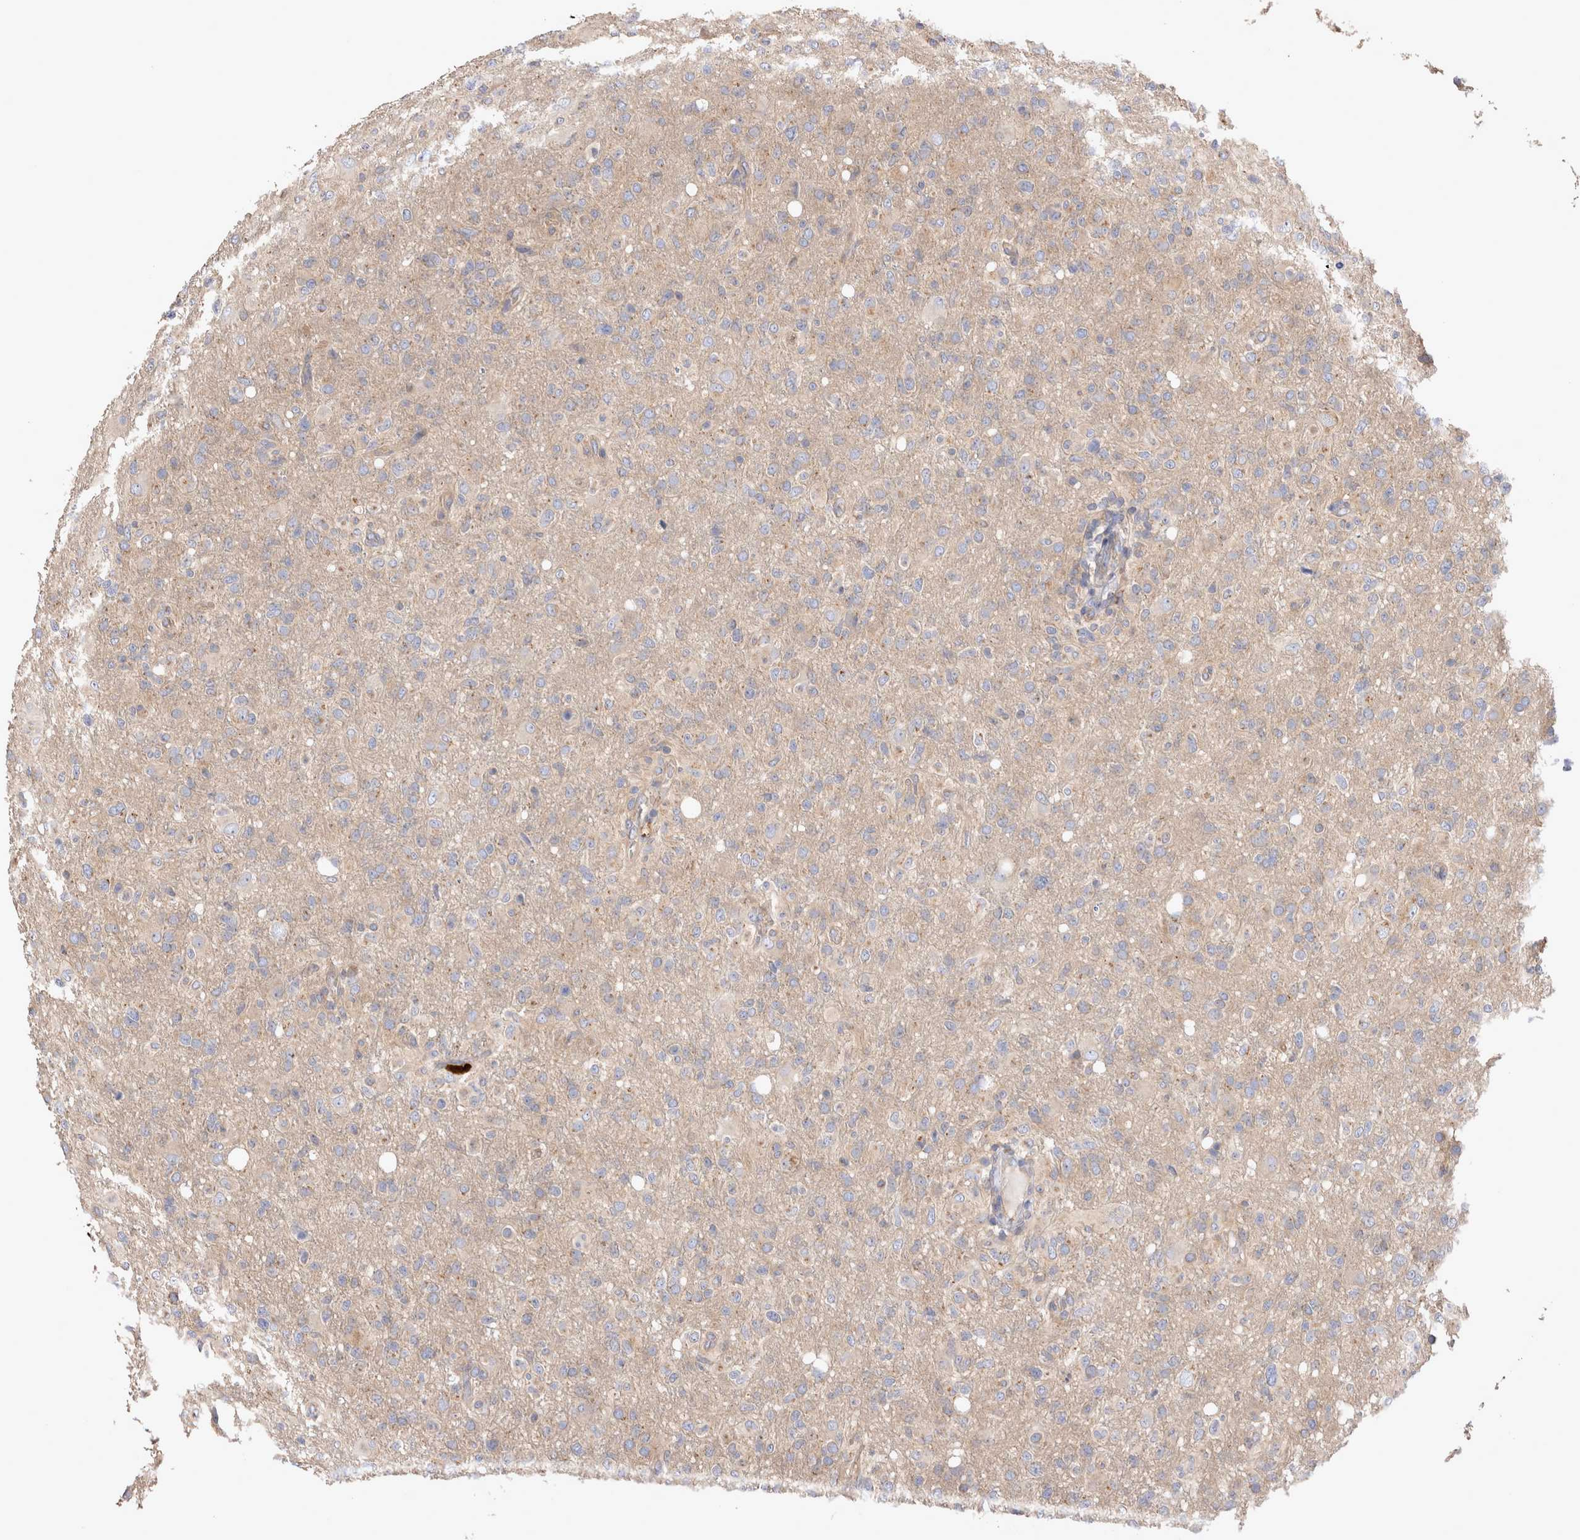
{"staining": {"intensity": "negative", "quantity": "none", "location": "none"}, "tissue": "glioma", "cell_type": "Tumor cells", "image_type": "cancer", "snomed": [{"axis": "morphology", "description": "Glioma, malignant, High grade"}, {"axis": "topography", "description": "Brain"}], "caption": "High magnification brightfield microscopy of glioma stained with DAB (brown) and counterstained with hematoxylin (blue): tumor cells show no significant expression. (DAB (3,3'-diaminobenzidine) immunohistochemistry, high magnification).", "gene": "NXT2", "patient": {"sex": "female", "age": 57}}